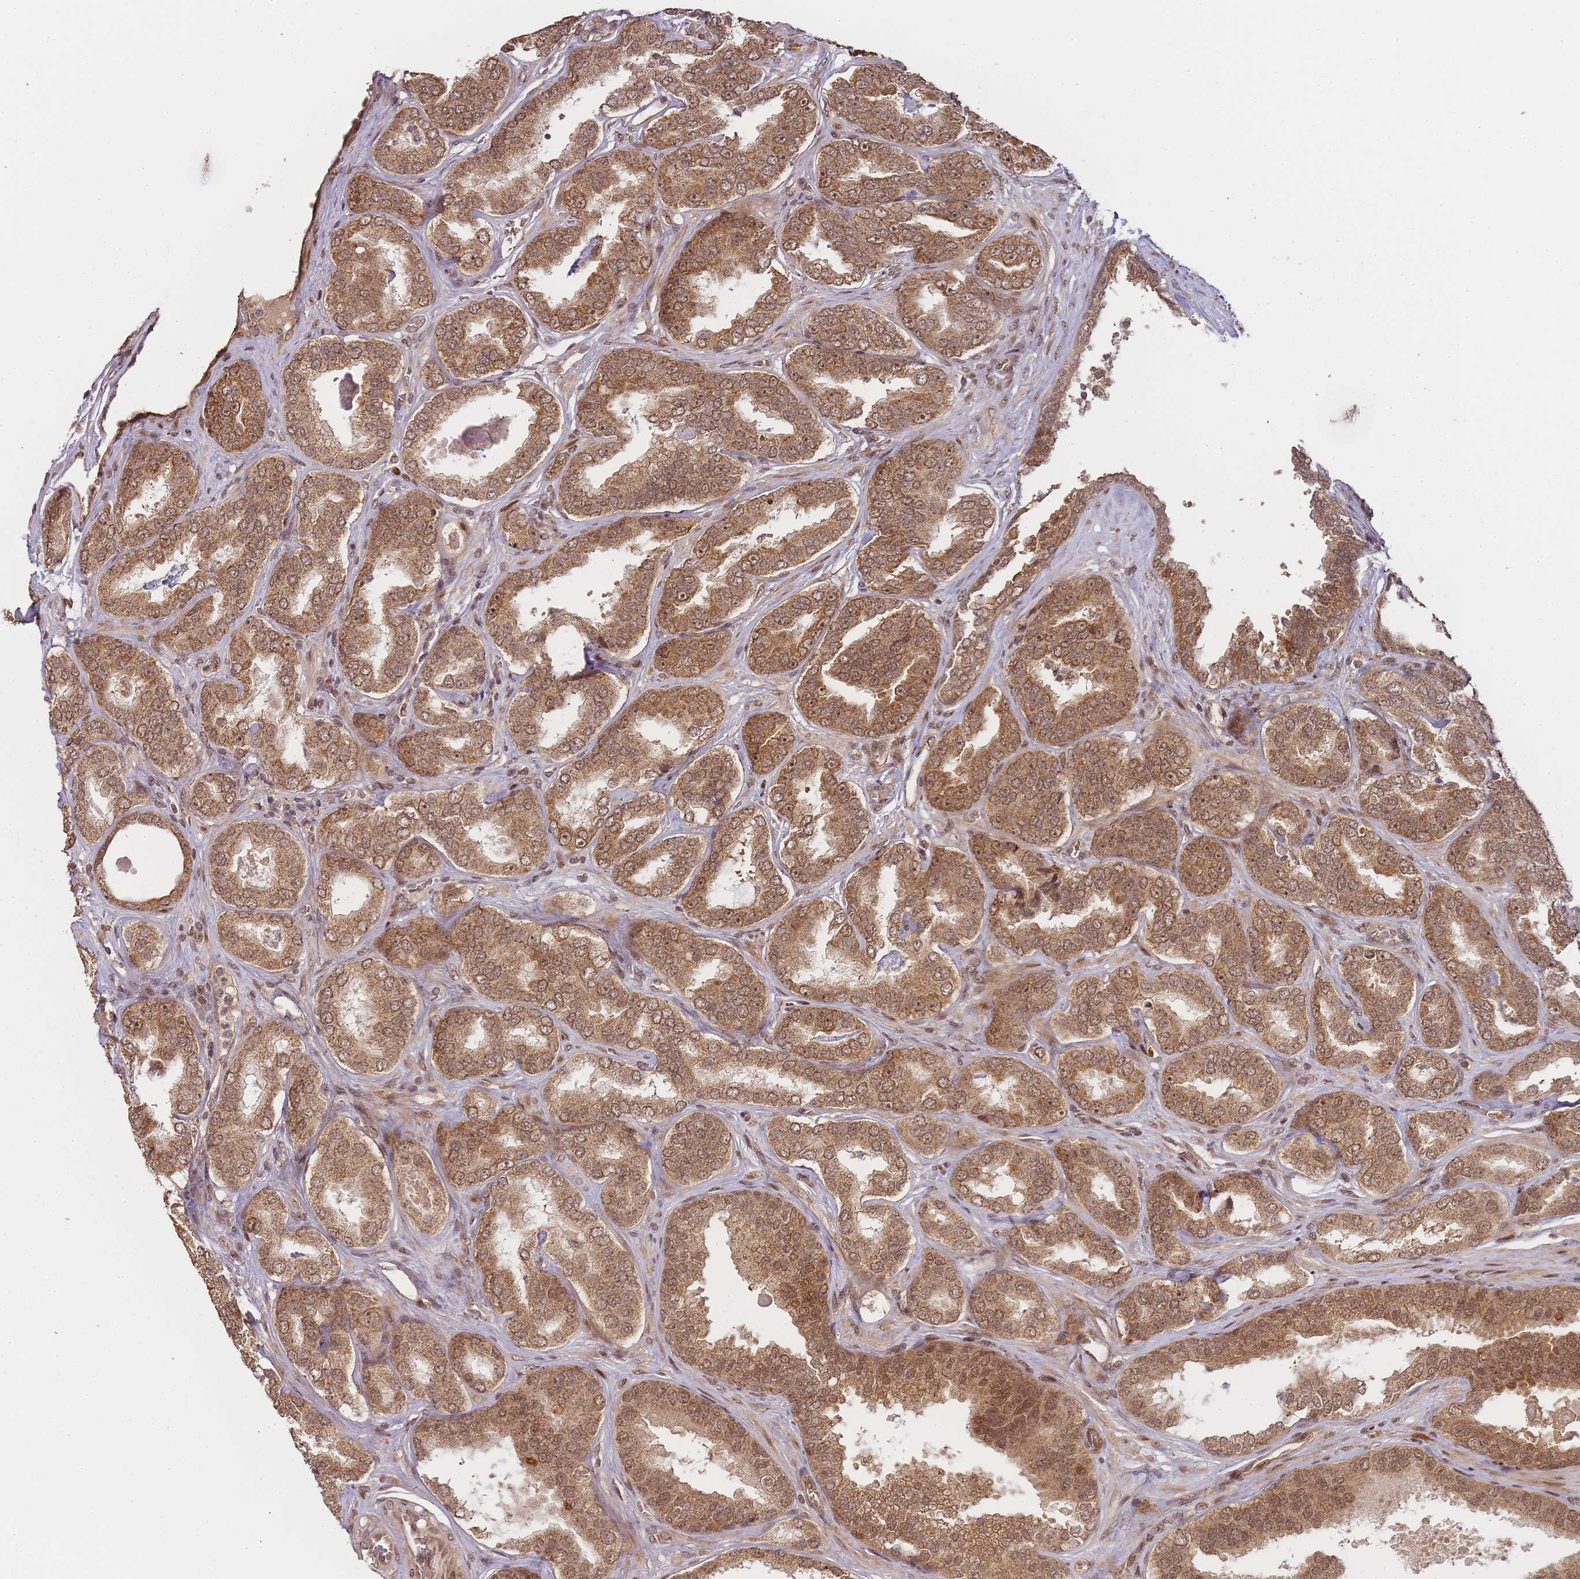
{"staining": {"intensity": "moderate", "quantity": ">75%", "location": "cytoplasmic/membranous,nuclear"}, "tissue": "prostate cancer", "cell_type": "Tumor cells", "image_type": "cancer", "snomed": [{"axis": "morphology", "description": "Adenocarcinoma, High grade"}, {"axis": "topography", "description": "Prostate"}], "caption": "A photomicrograph of human adenocarcinoma (high-grade) (prostate) stained for a protein displays moderate cytoplasmic/membranous and nuclear brown staining in tumor cells.", "gene": "ZNF497", "patient": {"sex": "male", "age": 72}}